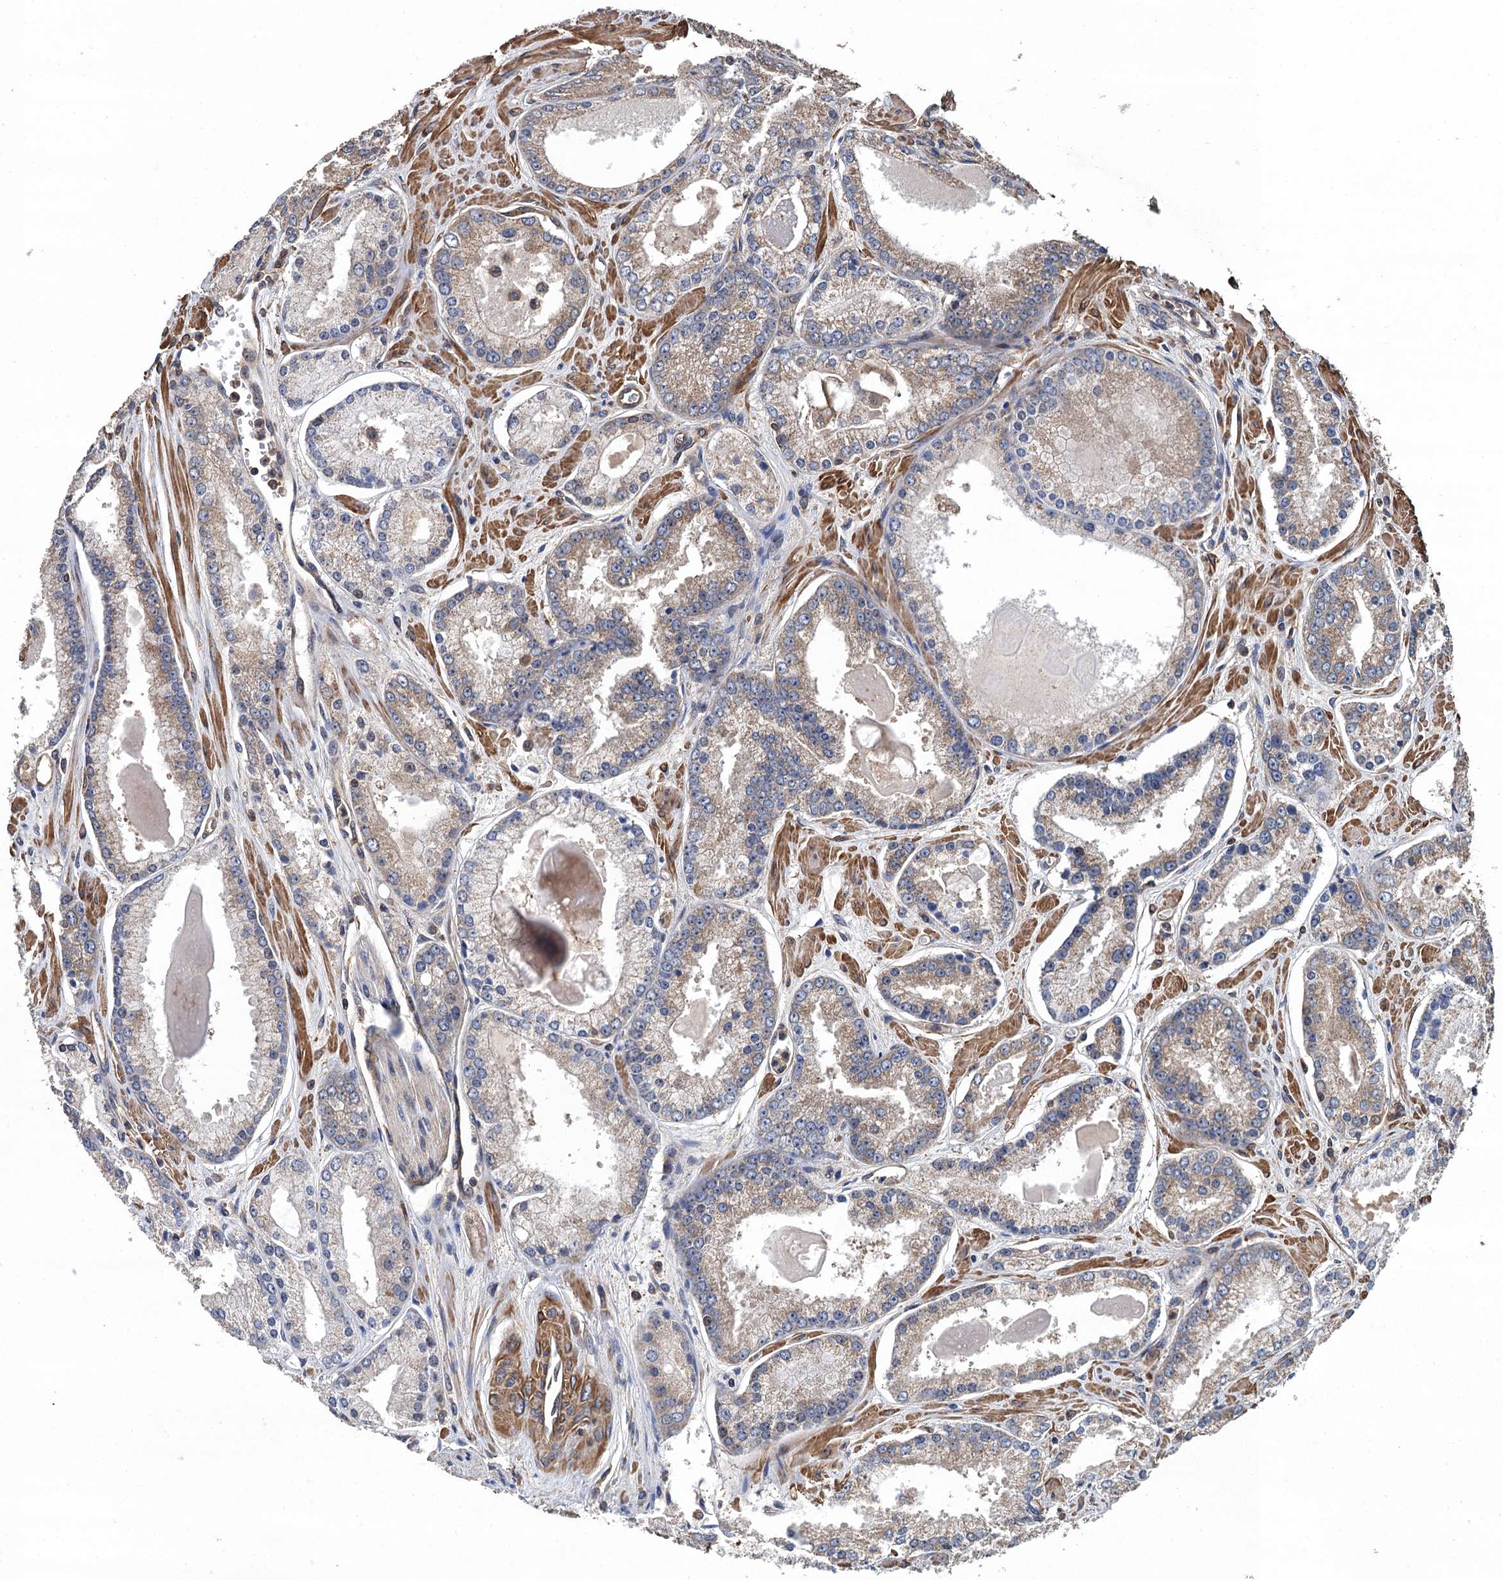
{"staining": {"intensity": "weak", "quantity": "25%-75%", "location": "cytoplasmic/membranous"}, "tissue": "prostate cancer", "cell_type": "Tumor cells", "image_type": "cancer", "snomed": [{"axis": "morphology", "description": "Adenocarcinoma, Low grade"}, {"axis": "topography", "description": "Prostate"}], "caption": "The histopathology image displays immunohistochemical staining of prostate cancer (low-grade adenocarcinoma). There is weak cytoplasmic/membranous positivity is identified in approximately 25%-75% of tumor cells.", "gene": "PPP4R1", "patient": {"sex": "male", "age": 54}}